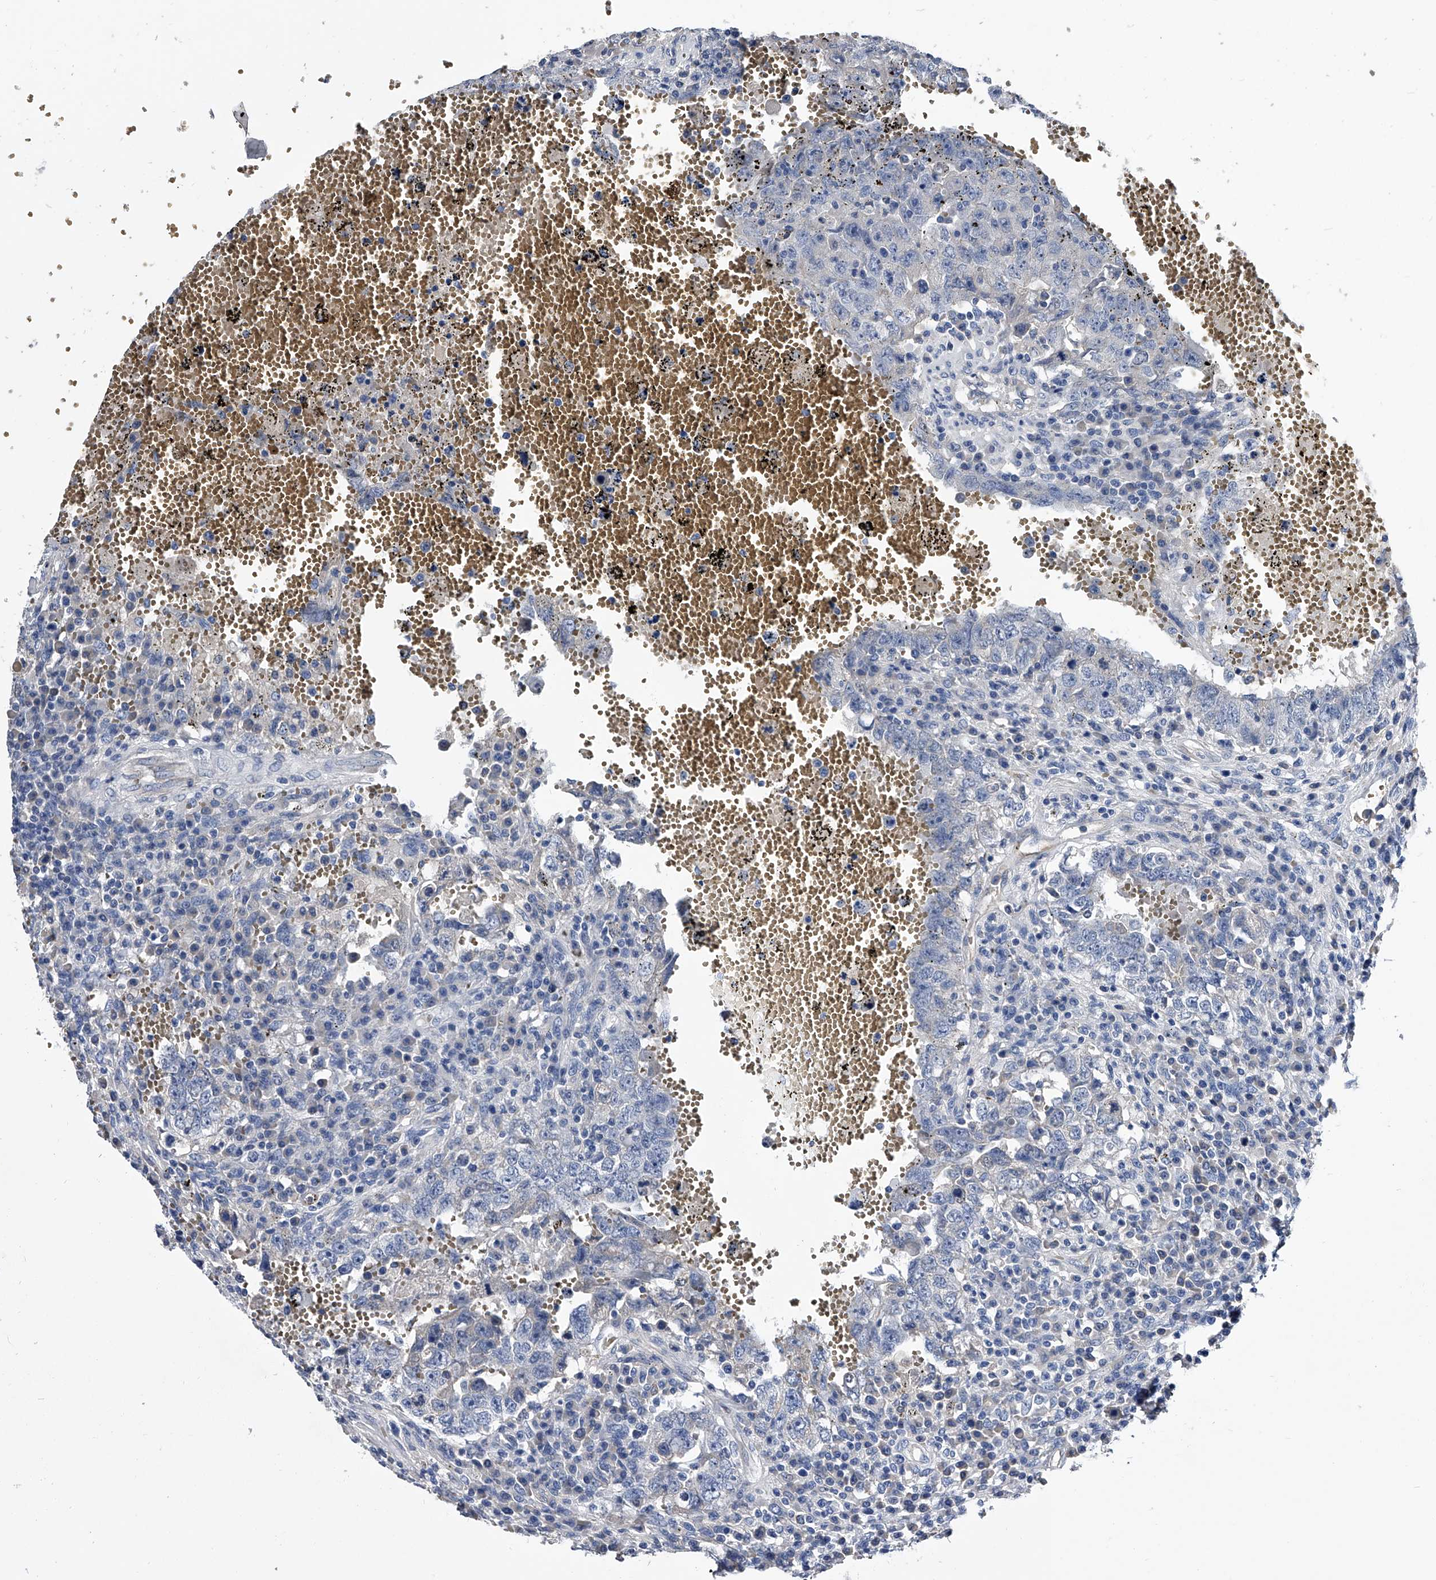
{"staining": {"intensity": "negative", "quantity": "none", "location": "none"}, "tissue": "testis cancer", "cell_type": "Tumor cells", "image_type": "cancer", "snomed": [{"axis": "morphology", "description": "Carcinoma, Embryonal, NOS"}, {"axis": "topography", "description": "Testis"}], "caption": "Immunohistochemistry (IHC) micrograph of testis embryonal carcinoma stained for a protein (brown), which exhibits no expression in tumor cells.", "gene": "EFCAB7", "patient": {"sex": "male", "age": 26}}